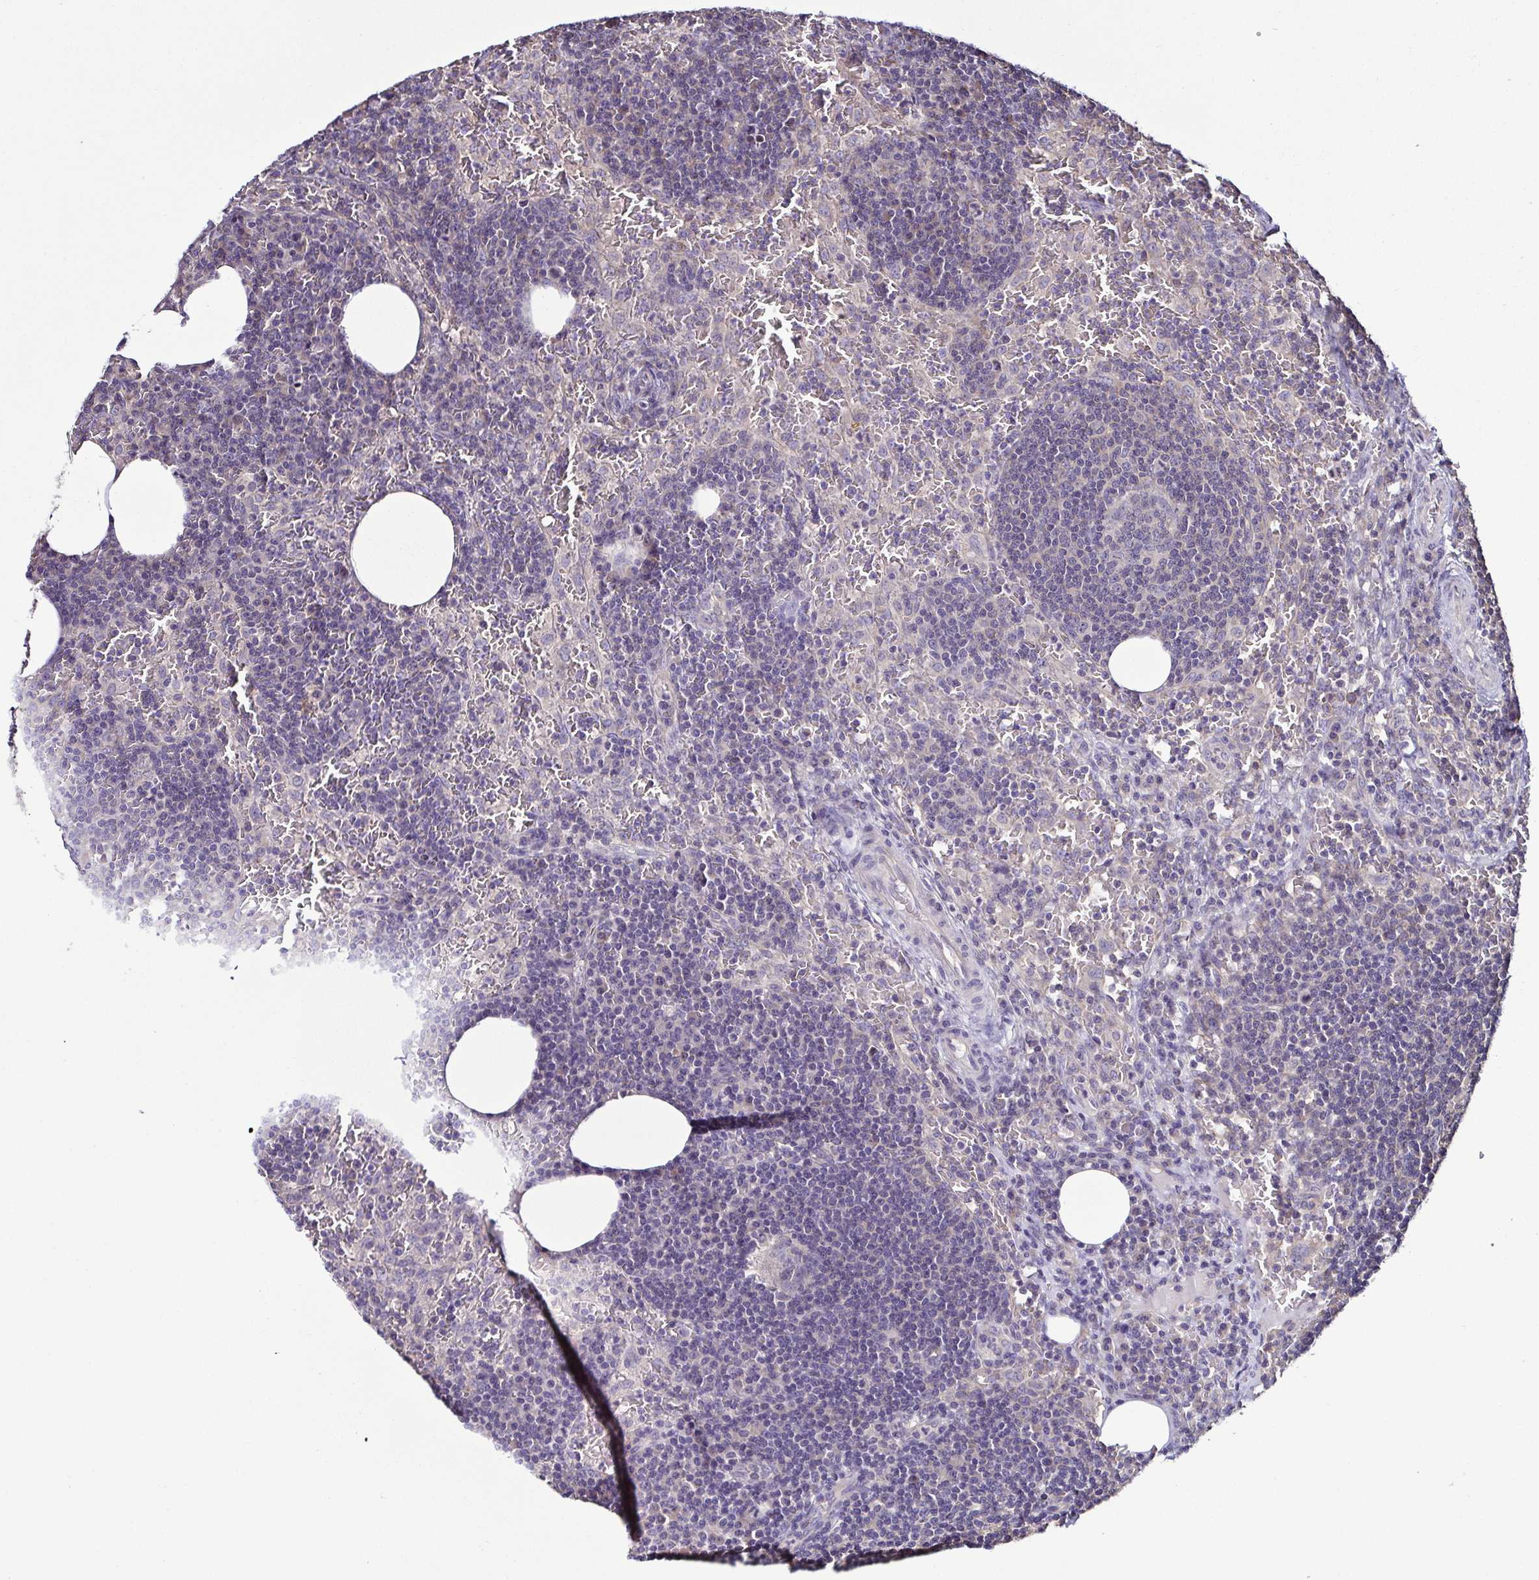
{"staining": {"intensity": "negative", "quantity": "none", "location": "none"}, "tissue": "lymph node", "cell_type": "Germinal center cells", "image_type": "normal", "snomed": [{"axis": "morphology", "description": "Normal tissue, NOS"}, {"axis": "topography", "description": "Lymph node"}], "caption": "Germinal center cells show no significant protein staining in normal lymph node.", "gene": "LMOD2", "patient": {"sex": "male", "age": 67}}